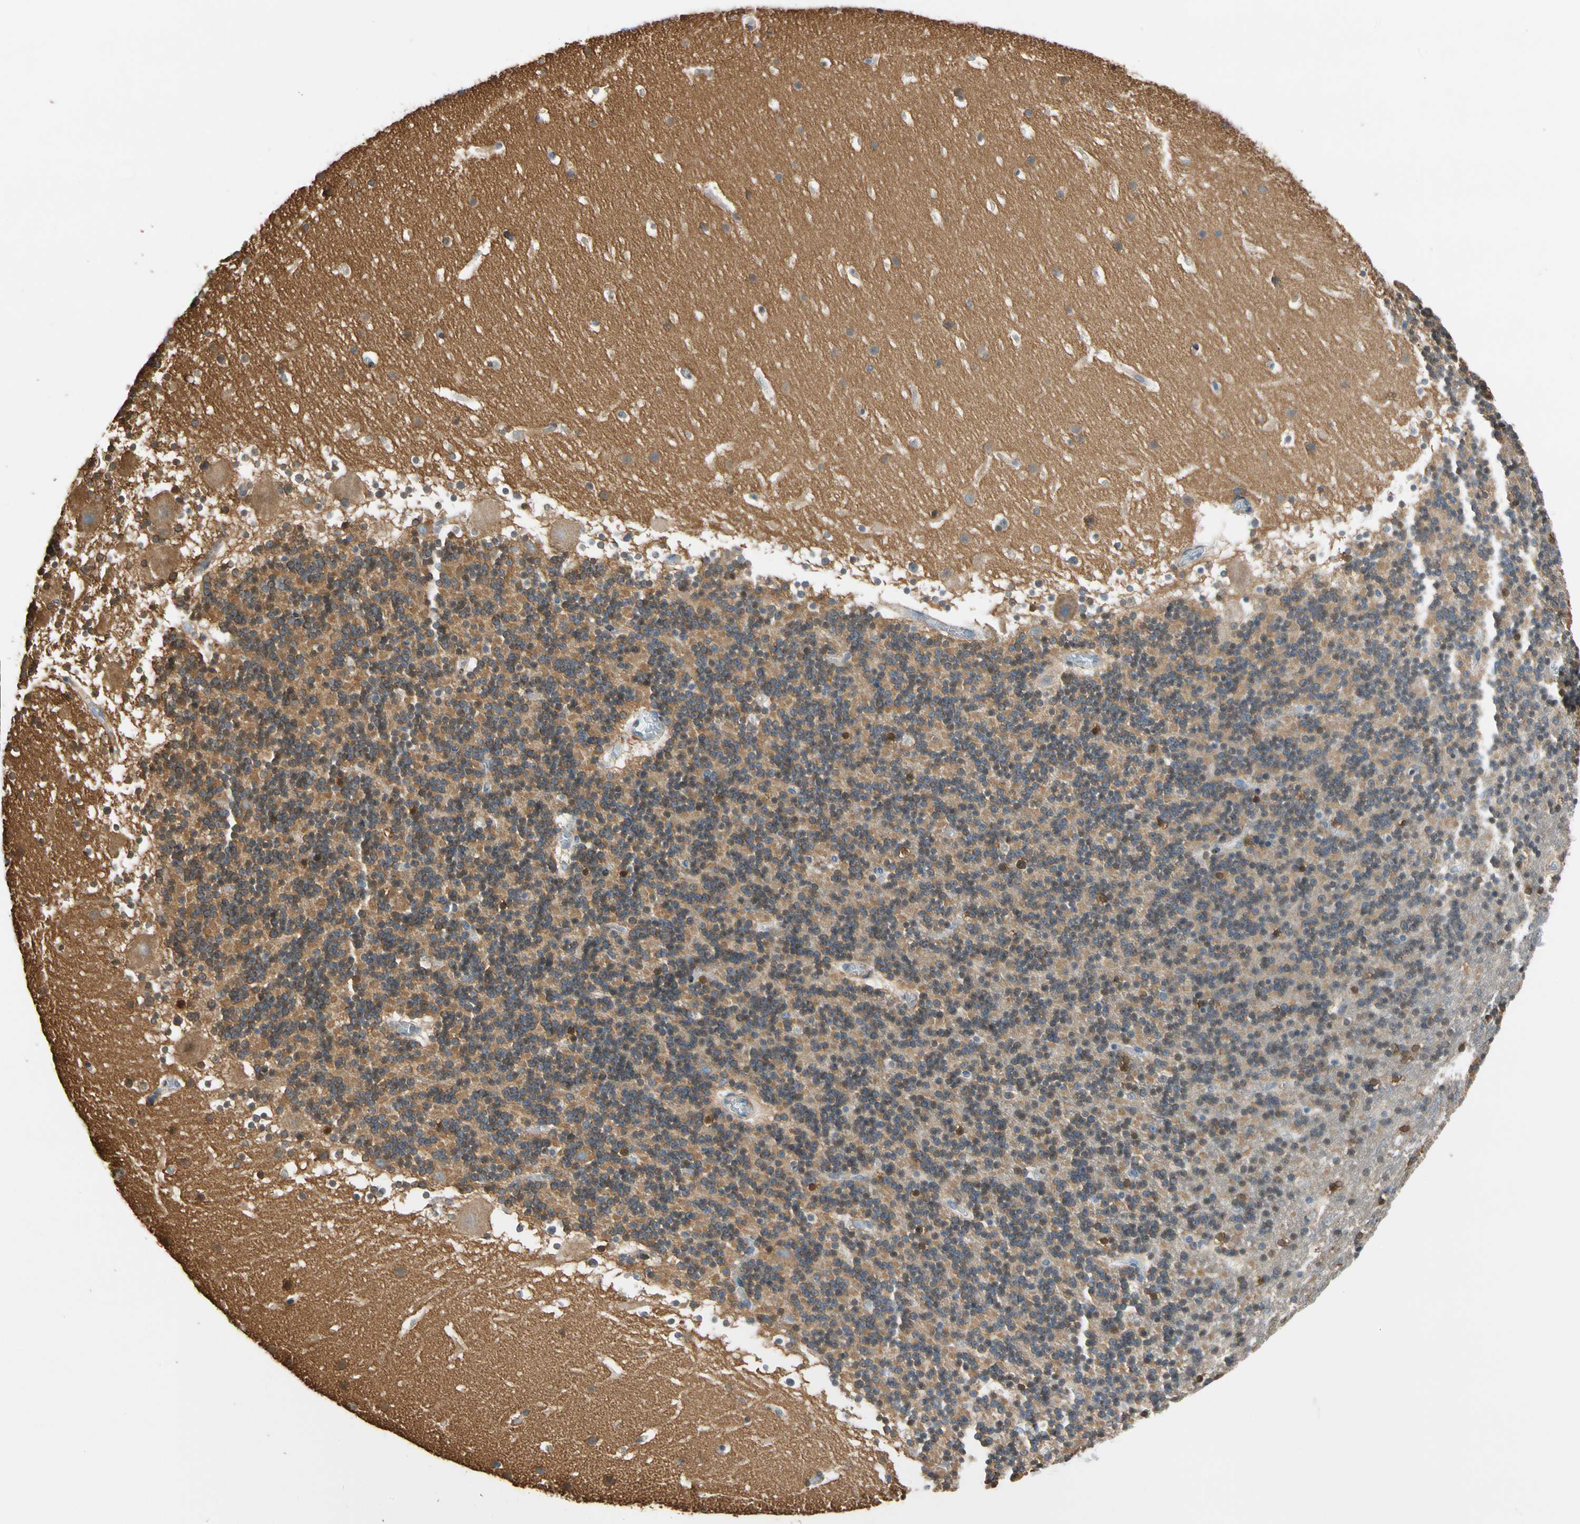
{"staining": {"intensity": "weak", "quantity": "25%-75%", "location": "cytoplasmic/membranous"}, "tissue": "cerebellum", "cell_type": "Cells in granular layer", "image_type": "normal", "snomed": [{"axis": "morphology", "description": "Normal tissue, NOS"}, {"axis": "topography", "description": "Cerebellum"}], "caption": "Brown immunohistochemical staining in normal human cerebellum exhibits weak cytoplasmic/membranous expression in about 25%-75% of cells in granular layer. (Stains: DAB in brown, nuclei in blue, Microscopy: brightfield microscopy at high magnification).", "gene": "ENTREP3", "patient": {"sex": "male", "age": 45}}